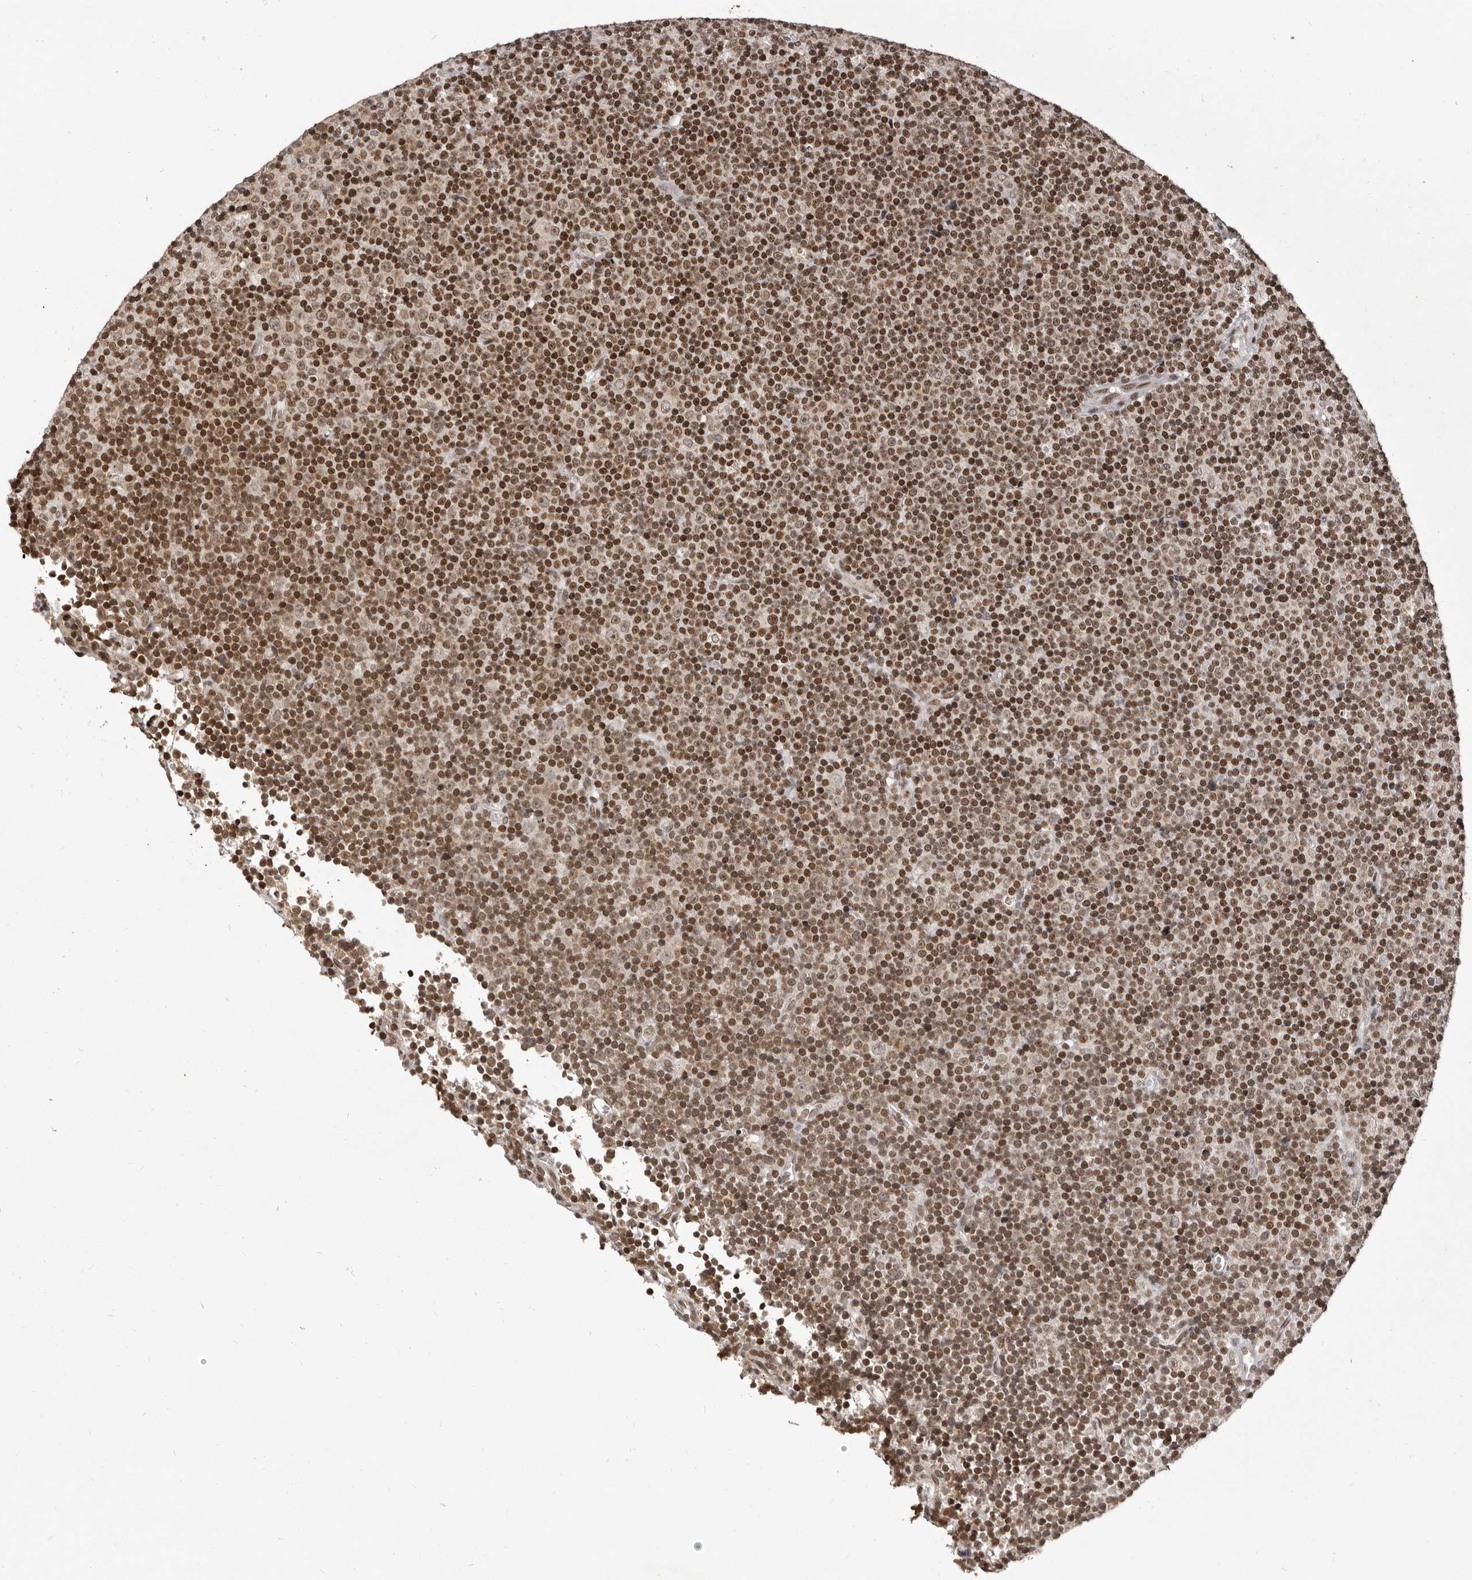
{"staining": {"intensity": "moderate", "quantity": ">75%", "location": "nuclear"}, "tissue": "lymphoma", "cell_type": "Tumor cells", "image_type": "cancer", "snomed": [{"axis": "morphology", "description": "Malignant lymphoma, non-Hodgkin's type, Low grade"}, {"axis": "topography", "description": "Lymph node"}], "caption": "Protein staining reveals moderate nuclear expression in approximately >75% of tumor cells in malignant lymphoma, non-Hodgkin's type (low-grade).", "gene": "THUMPD1", "patient": {"sex": "female", "age": 67}}